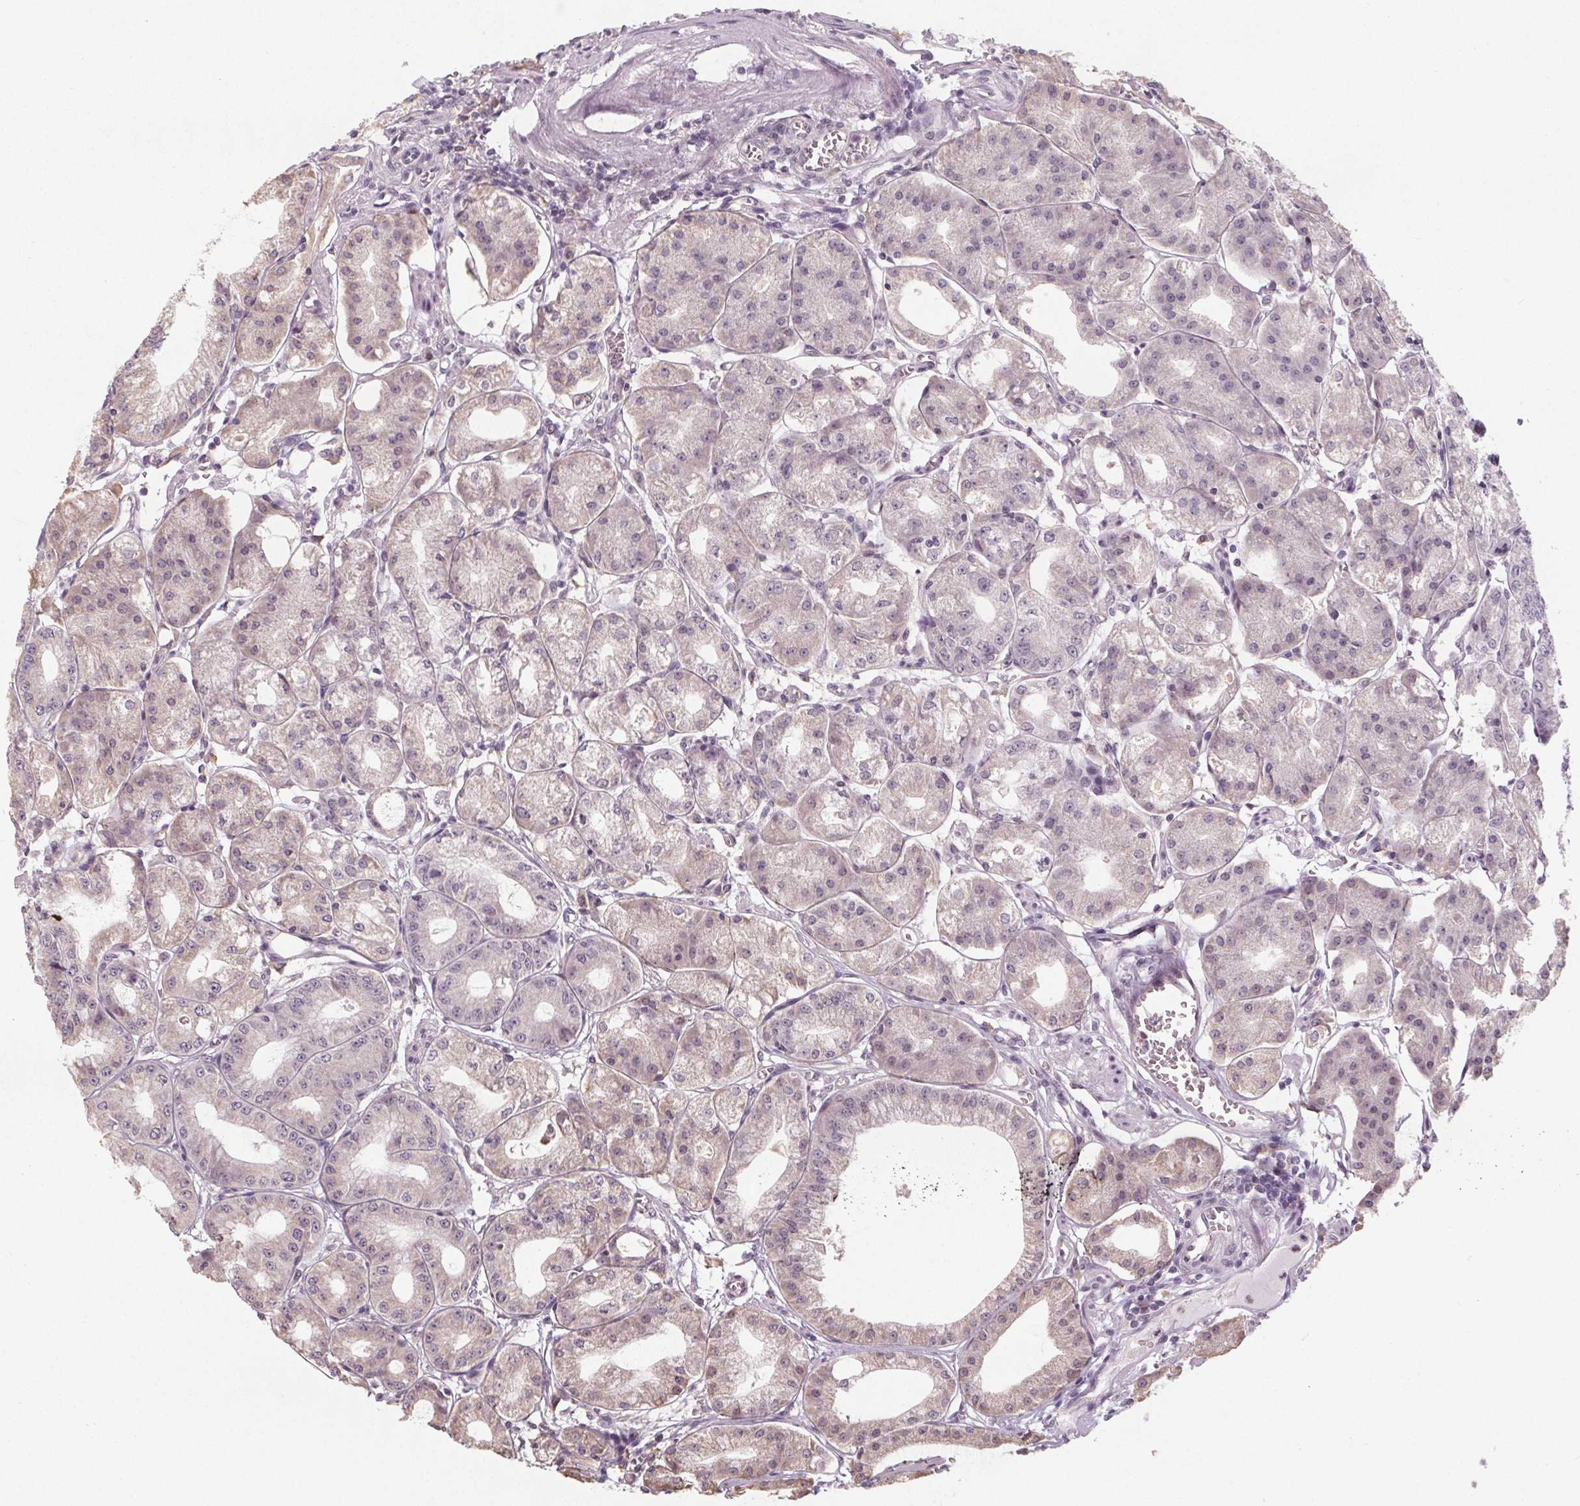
{"staining": {"intensity": "weak", "quantity": "<25%", "location": "cytoplasmic/membranous,nuclear"}, "tissue": "stomach", "cell_type": "Glandular cells", "image_type": "normal", "snomed": [{"axis": "morphology", "description": "Normal tissue, NOS"}, {"axis": "topography", "description": "Stomach, lower"}], "caption": "Normal stomach was stained to show a protein in brown. There is no significant expression in glandular cells.", "gene": "SLC26A2", "patient": {"sex": "male", "age": 71}}